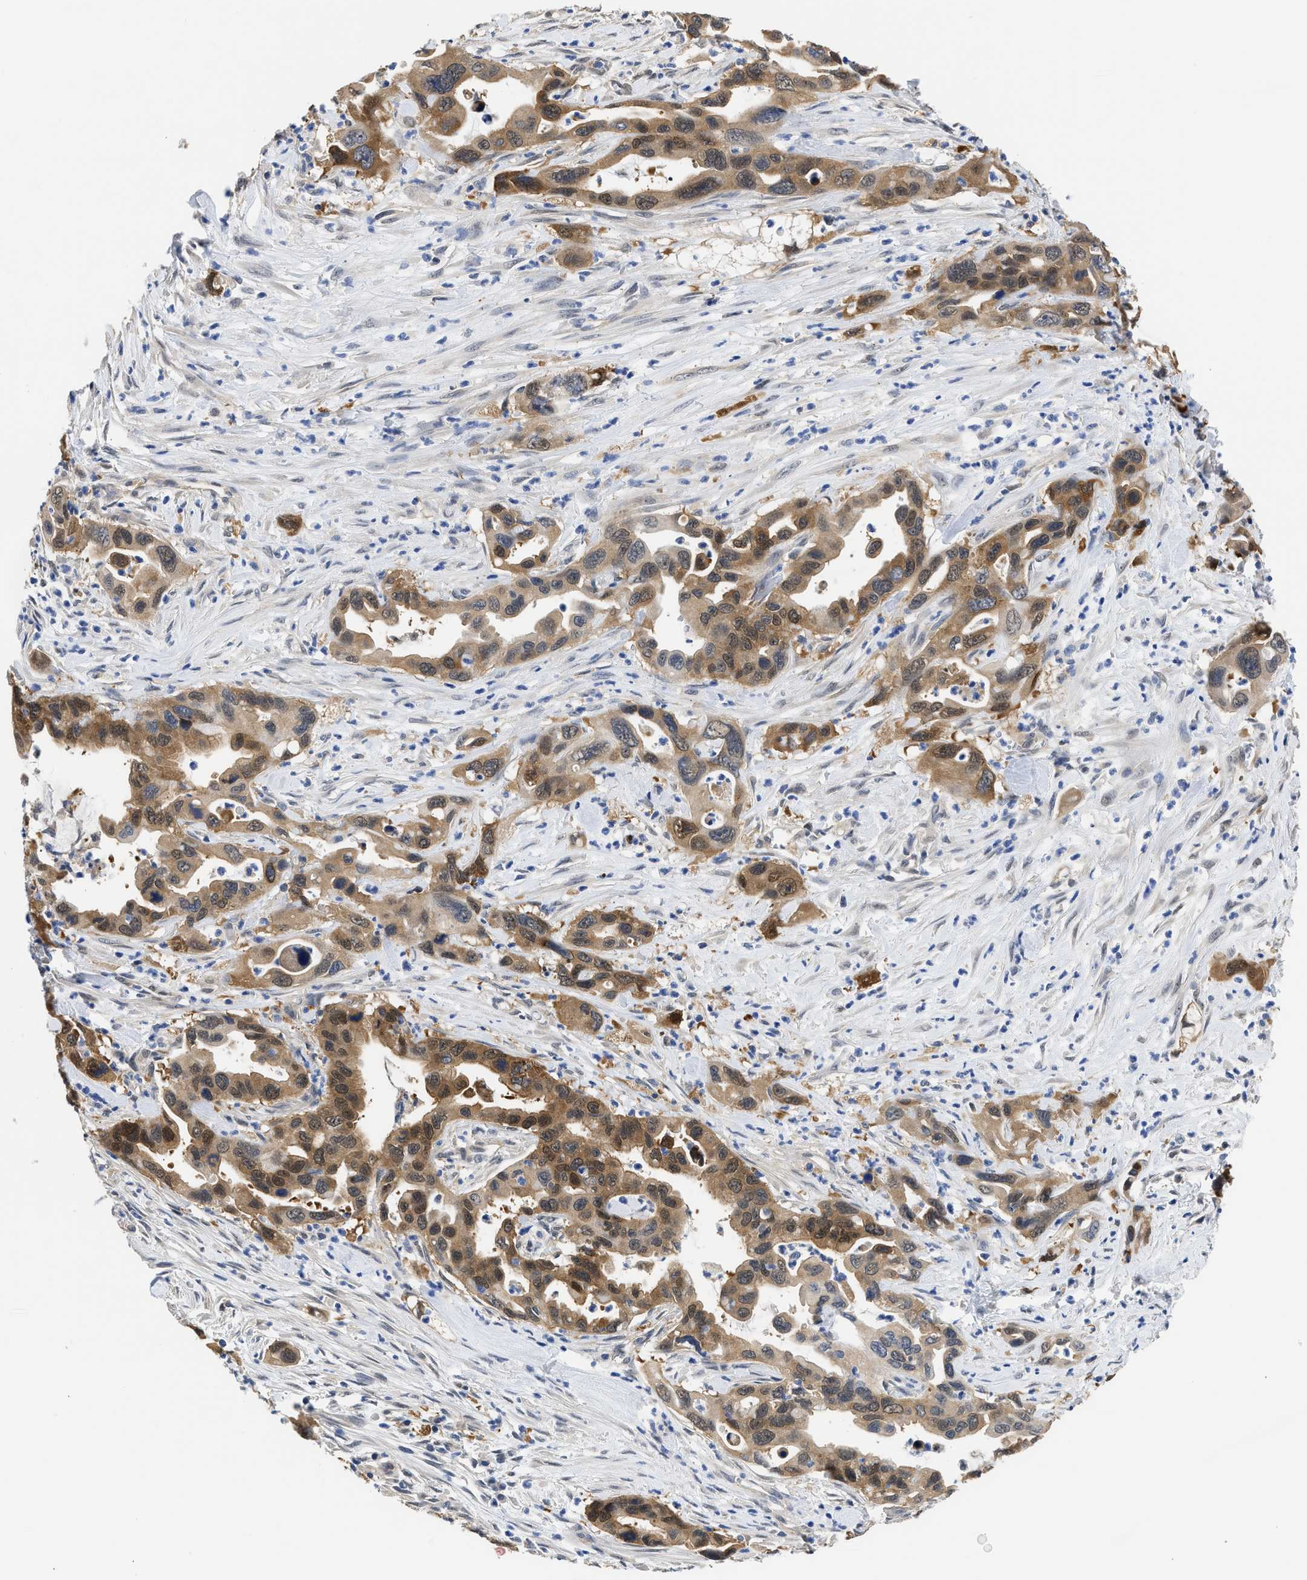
{"staining": {"intensity": "moderate", "quantity": ">75%", "location": "cytoplasmic/membranous"}, "tissue": "pancreatic cancer", "cell_type": "Tumor cells", "image_type": "cancer", "snomed": [{"axis": "morphology", "description": "Adenocarcinoma, NOS"}, {"axis": "topography", "description": "Pancreas"}], "caption": "Moderate cytoplasmic/membranous staining is seen in approximately >75% of tumor cells in adenocarcinoma (pancreatic).", "gene": "XPO5", "patient": {"sex": "female", "age": 70}}